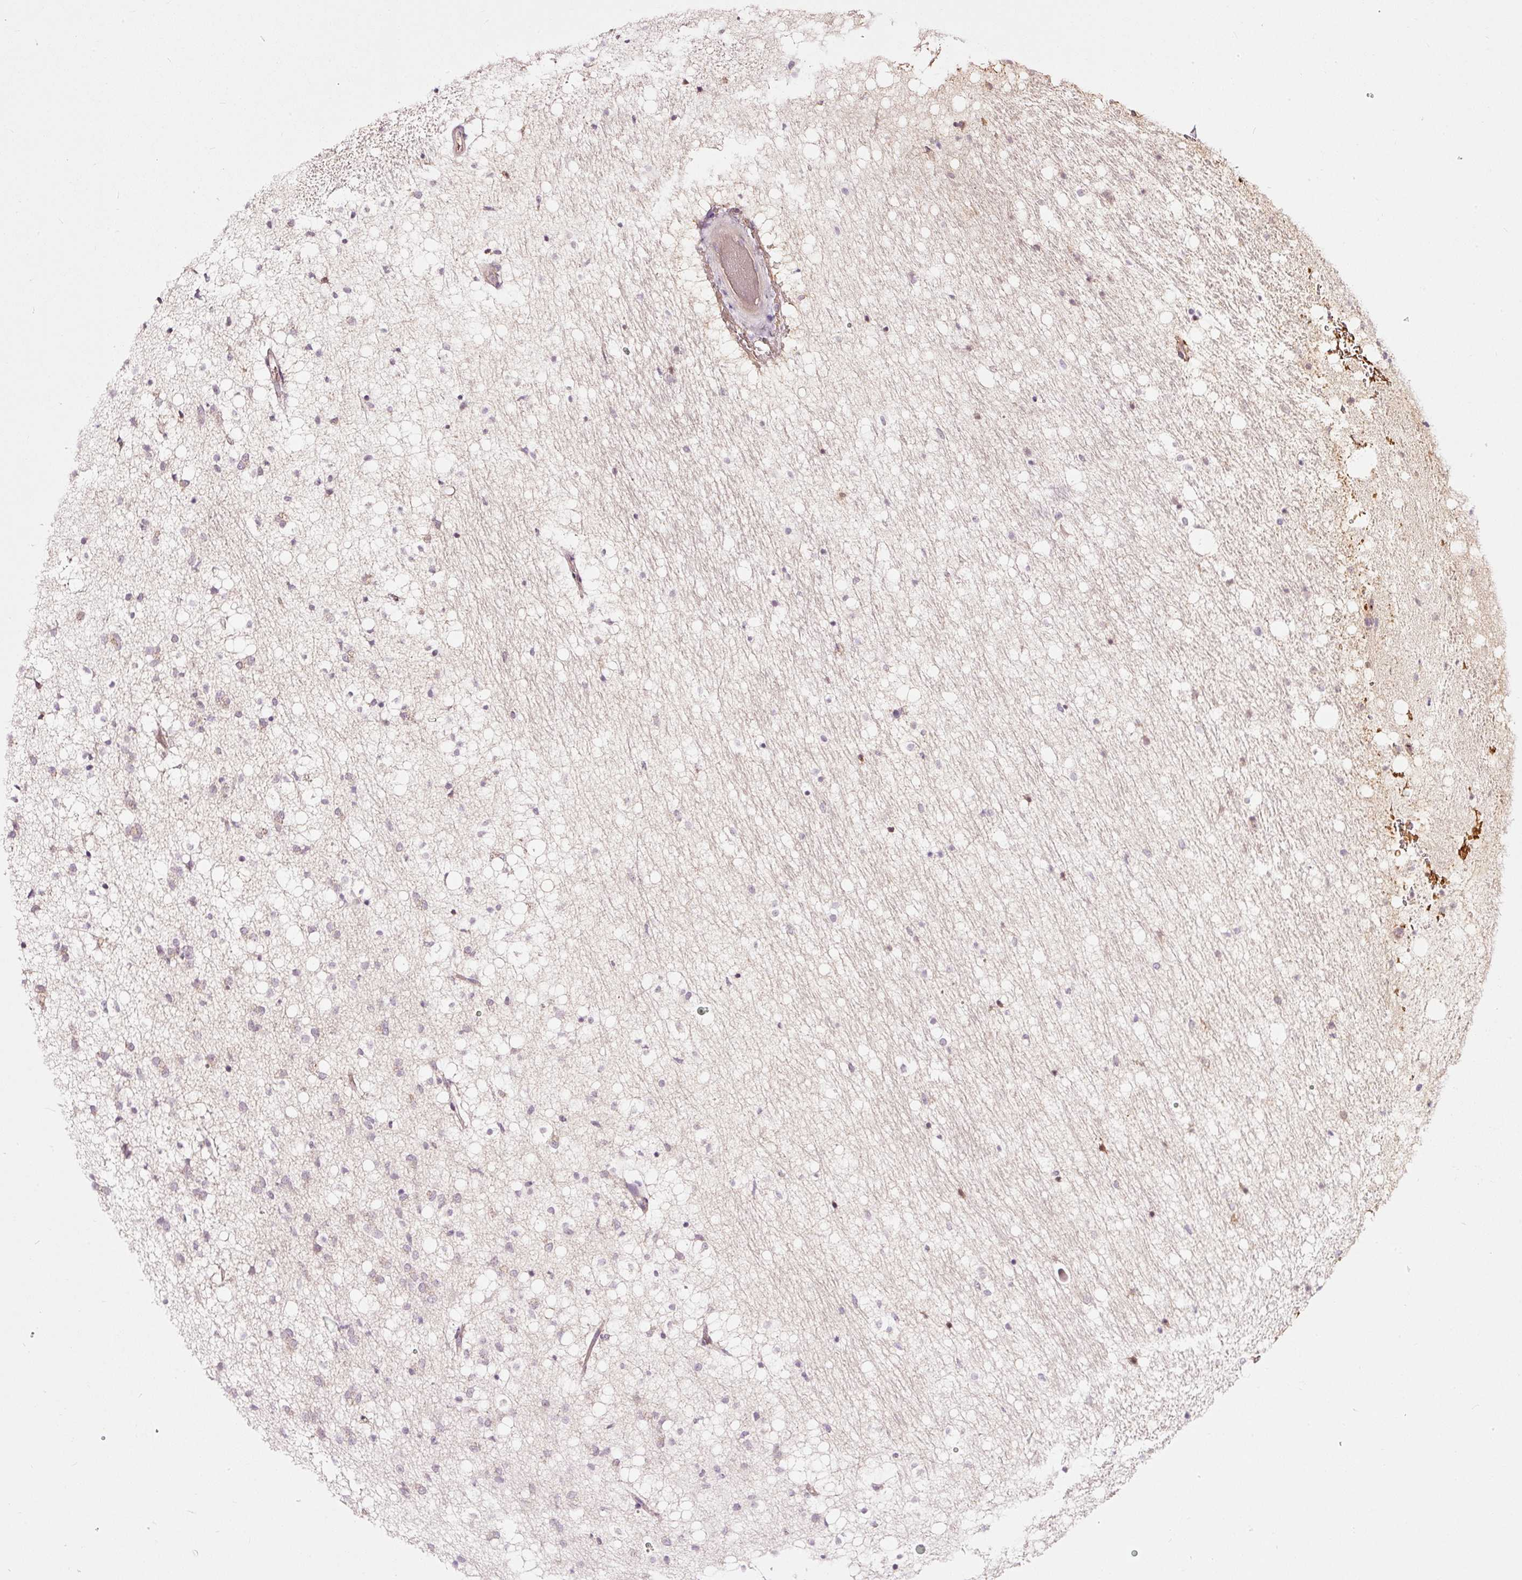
{"staining": {"intensity": "negative", "quantity": "none", "location": "none"}, "tissue": "caudate", "cell_type": "Glial cells", "image_type": "normal", "snomed": [{"axis": "morphology", "description": "Normal tissue, NOS"}, {"axis": "topography", "description": "Lateral ventricle wall"}], "caption": "Protein analysis of unremarkable caudate shows no significant expression in glial cells. (Immunohistochemistry, brightfield microscopy, high magnification).", "gene": "LDHAL6B", "patient": {"sex": "male", "age": 37}}